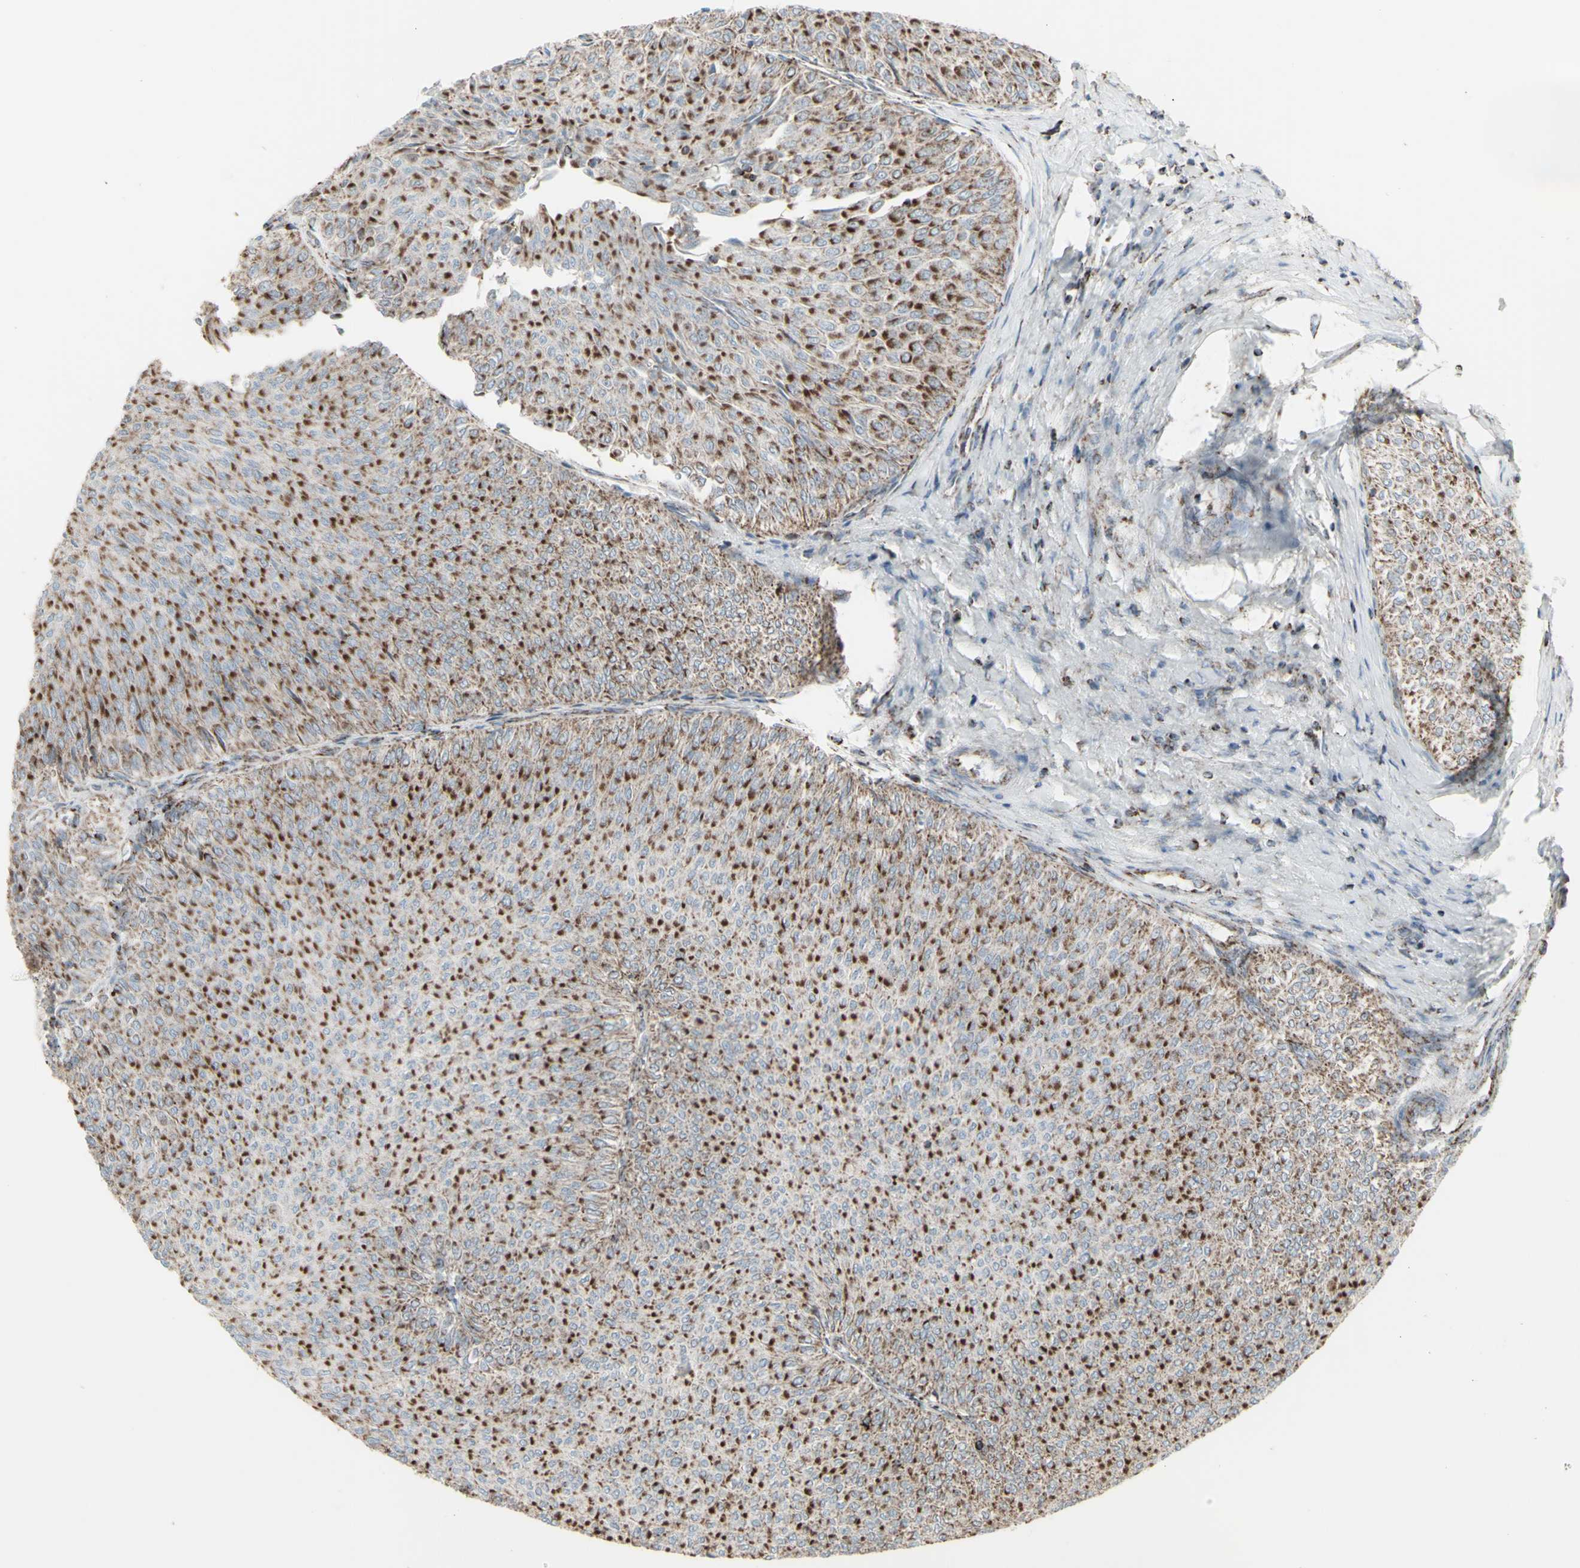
{"staining": {"intensity": "moderate", "quantity": "25%-75%", "location": "cytoplasmic/membranous"}, "tissue": "urothelial cancer", "cell_type": "Tumor cells", "image_type": "cancer", "snomed": [{"axis": "morphology", "description": "Urothelial carcinoma, Low grade"}, {"axis": "topography", "description": "Urinary bladder"}], "caption": "A high-resolution histopathology image shows IHC staining of urothelial cancer, which reveals moderate cytoplasmic/membranous expression in about 25%-75% of tumor cells.", "gene": "PLGRKT", "patient": {"sex": "male", "age": 78}}